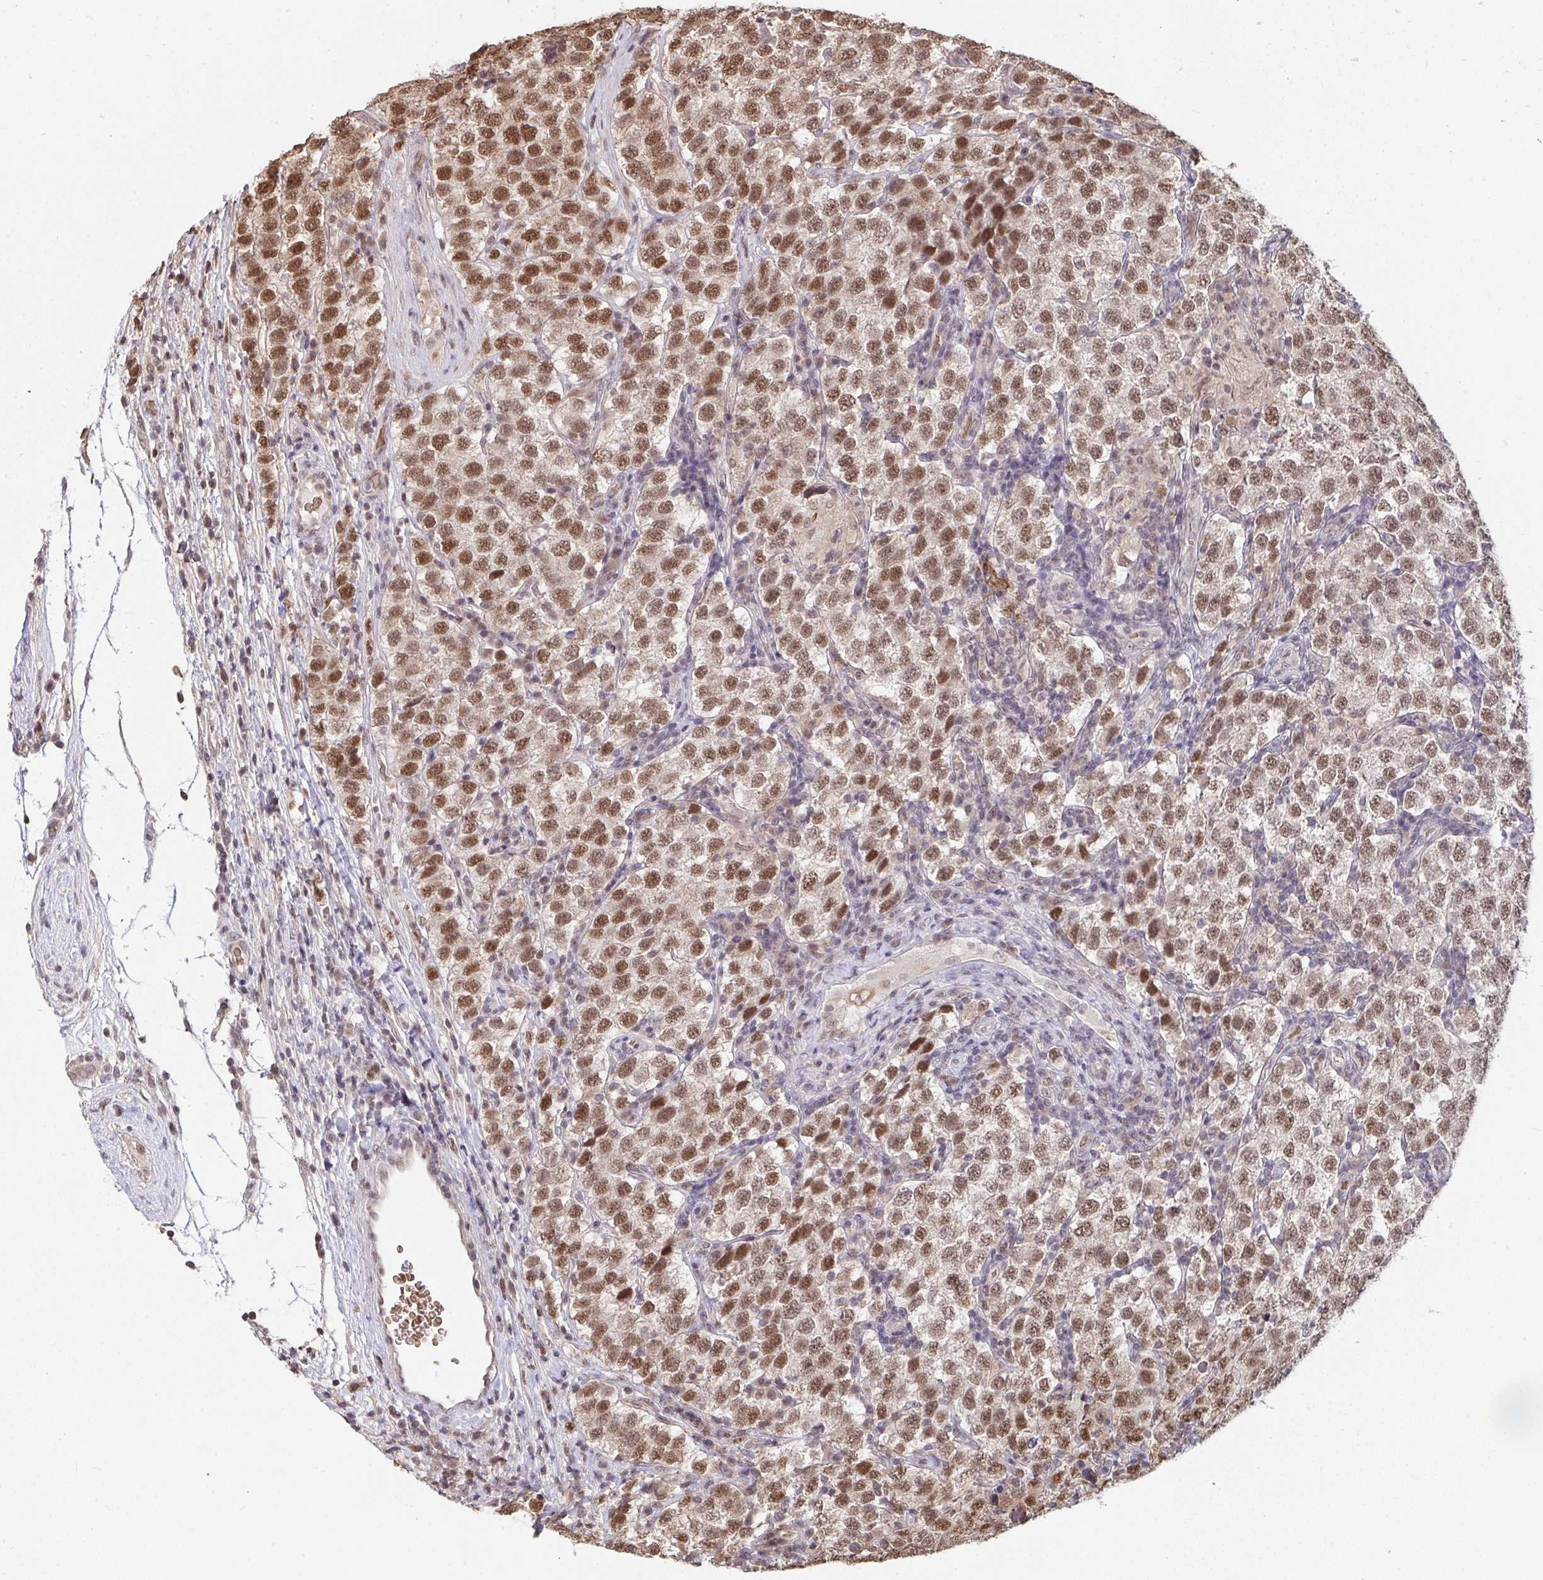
{"staining": {"intensity": "moderate", "quantity": ">75%", "location": "nuclear"}, "tissue": "testis cancer", "cell_type": "Tumor cells", "image_type": "cancer", "snomed": [{"axis": "morphology", "description": "Seminoma, NOS"}, {"axis": "topography", "description": "Testis"}], "caption": "Immunohistochemistry (DAB (3,3'-diaminobenzidine)) staining of seminoma (testis) displays moderate nuclear protein expression in approximately >75% of tumor cells.", "gene": "SAP30", "patient": {"sex": "male", "age": 34}}